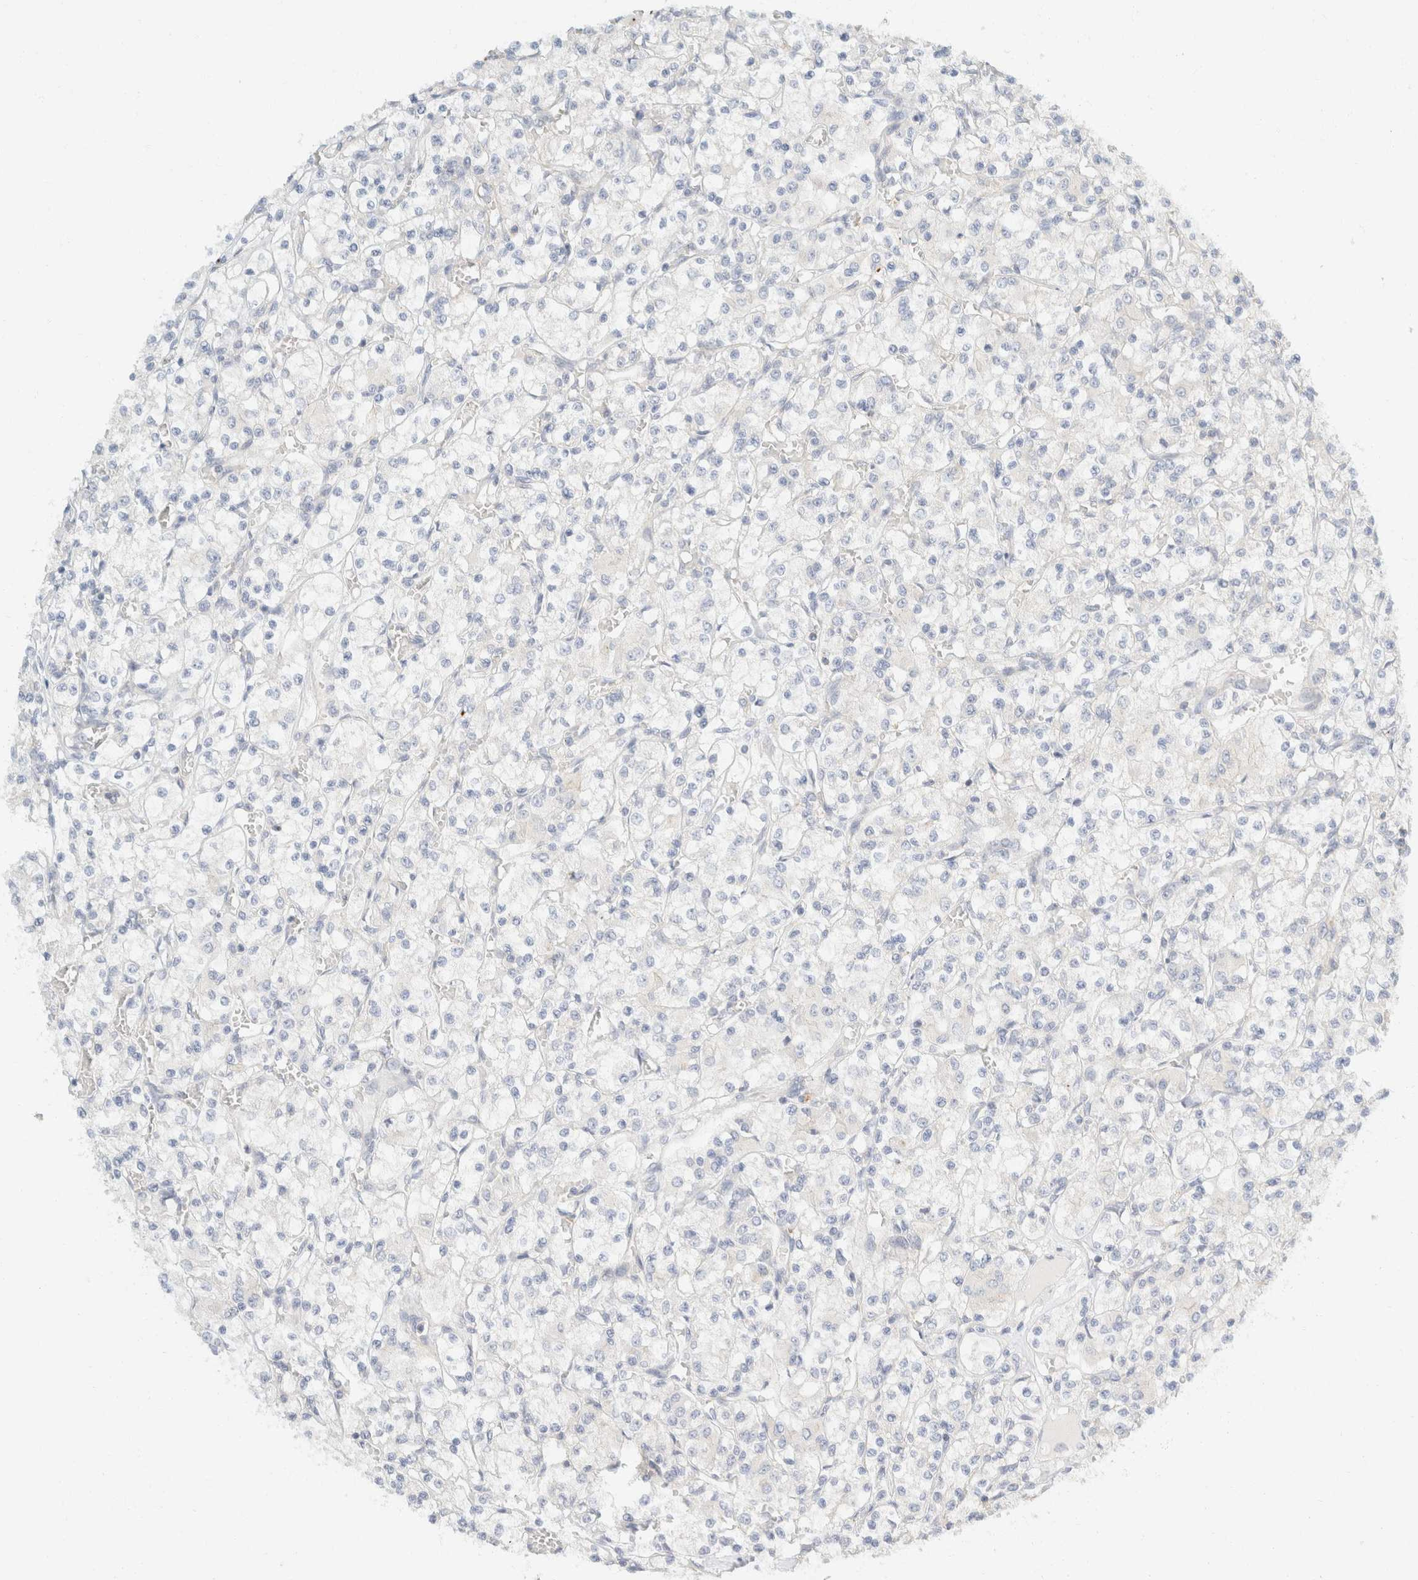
{"staining": {"intensity": "negative", "quantity": "none", "location": "none"}, "tissue": "renal cancer", "cell_type": "Tumor cells", "image_type": "cancer", "snomed": [{"axis": "morphology", "description": "Adenocarcinoma, NOS"}, {"axis": "topography", "description": "Kidney"}], "caption": "Renal adenocarcinoma stained for a protein using IHC demonstrates no staining tumor cells.", "gene": "SH3GLB2", "patient": {"sex": "female", "age": 59}}